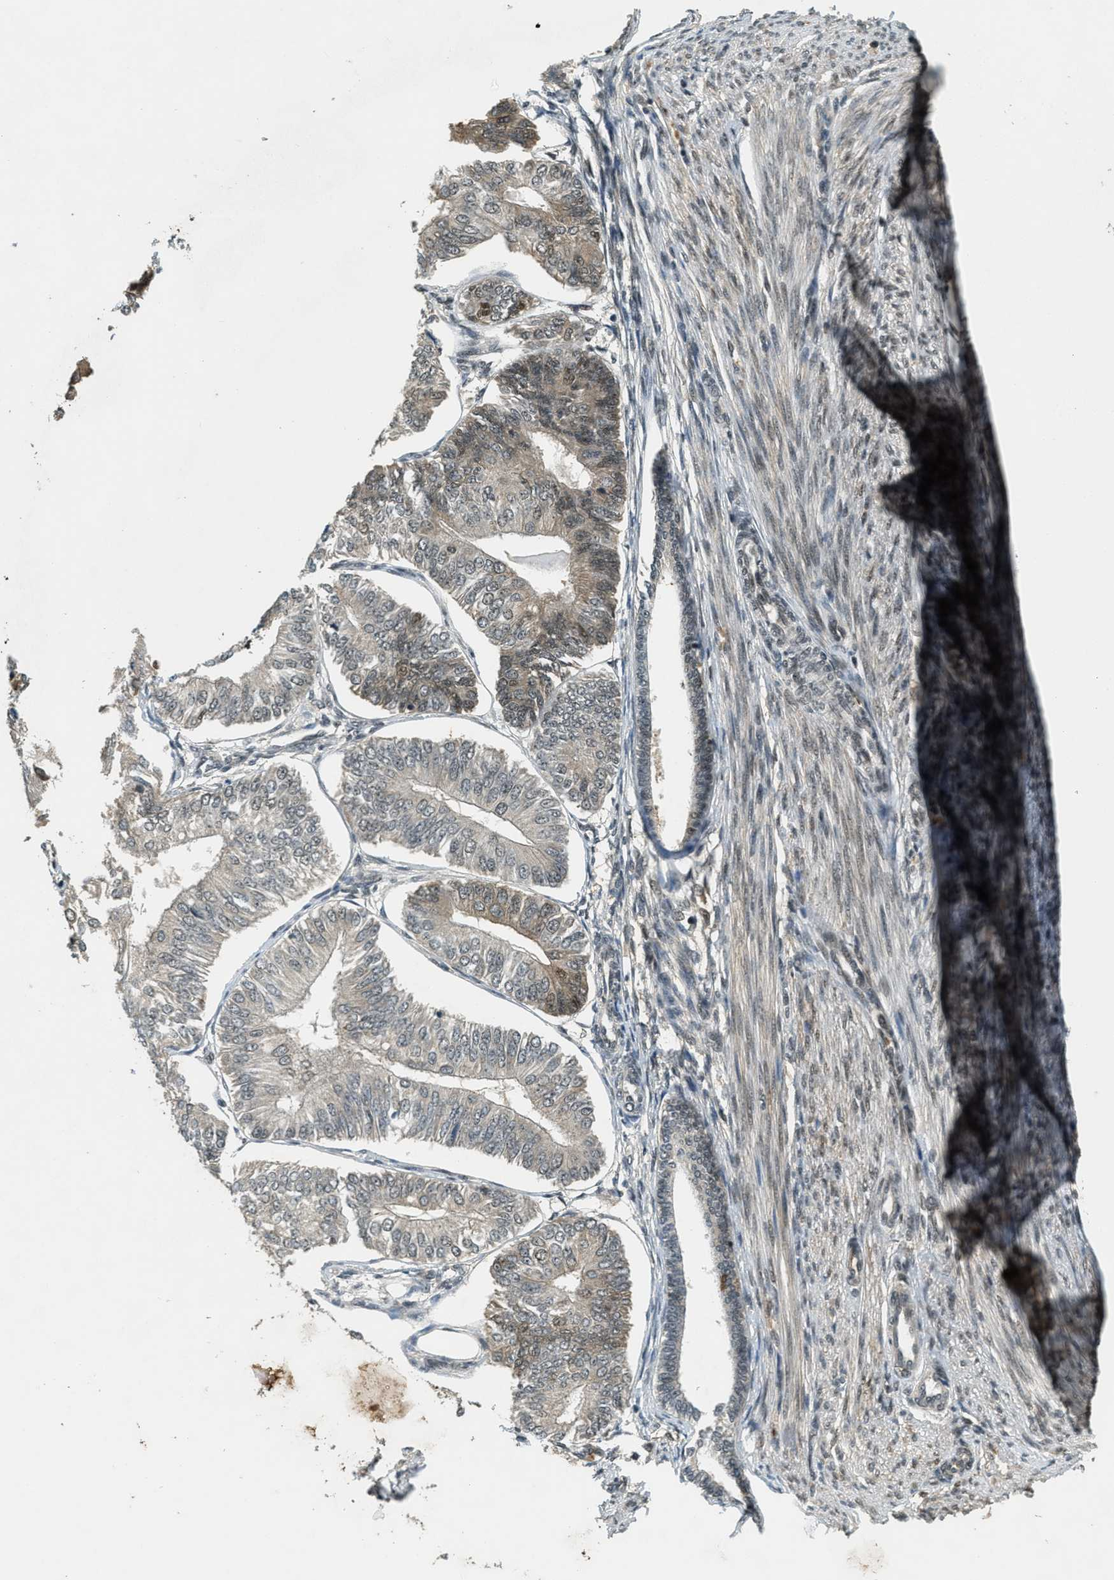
{"staining": {"intensity": "moderate", "quantity": "25%-75%", "location": "cytoplasmic/membranous,nuclear"}, "tissue": "endometrial cancer", "cell_type": "Tumor cells", "image_type": "cancer", "snomed": [{"axis": "morphology", "description": "Adenocarcinoma, NOS"}, {"axis": "topography", "description": "Endometrium"}], "caption": "A micrograph of human endometrial adenocarcinoma stained for a protein demonstrates moderate cytoplasmic/membranous and nuclear brown staining in tumor cells.", "gene": "ZNF148", "patient": {"sex": "female", "age": 58}}